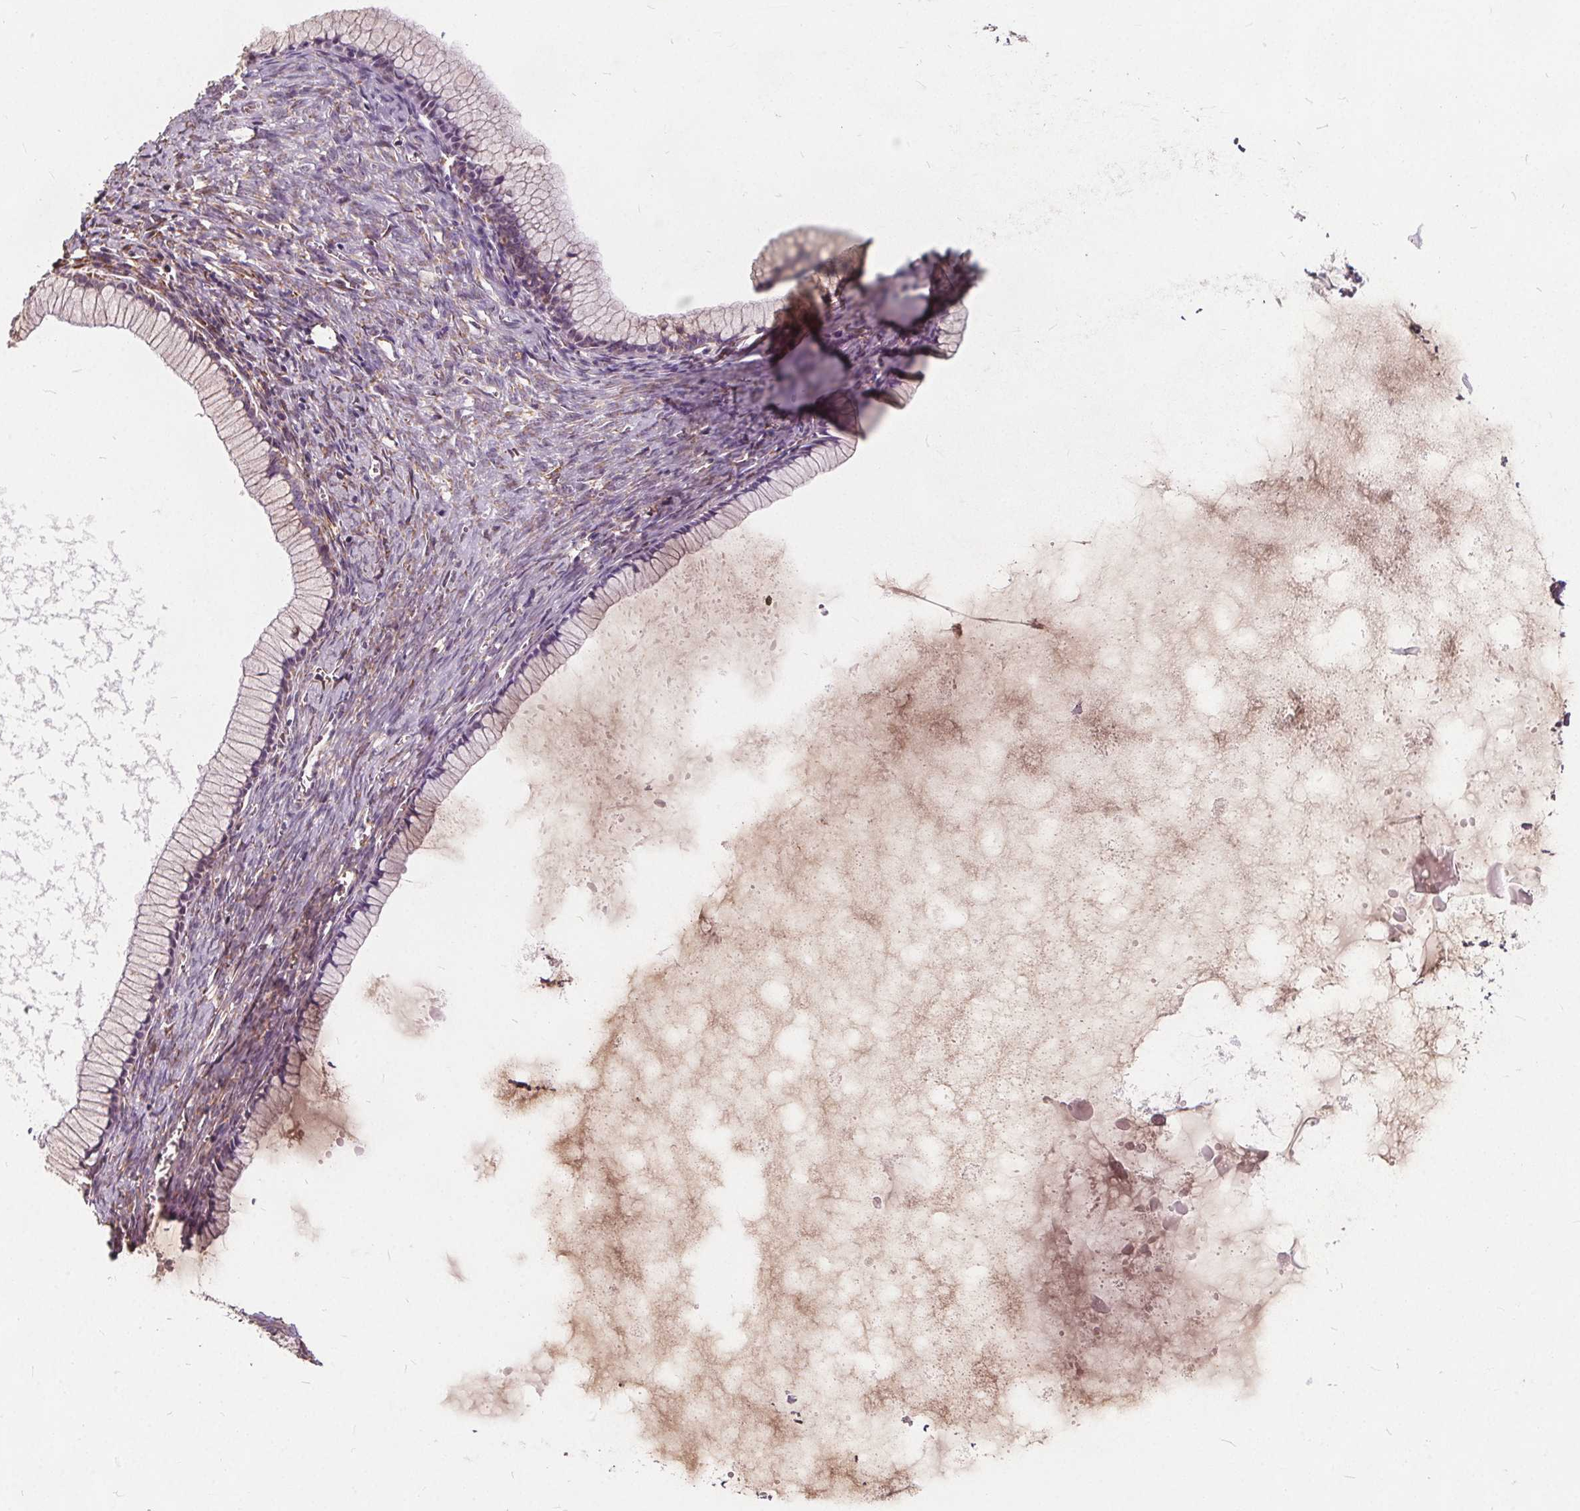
{"staining": {"intensity": "weak", "quantity": "25%-75%", "location": "cytoplasmic/membranous"}, "tissue": "ovarian cancer", "cell_type": "Tumor cells", "image_type": "cancer", "snomed": [{"axis": "morphology", "description": "Cystadenocarcinoma, mucinous, NOS"}, {"axis": "topography", "description": "Ovary"}], "caption": "The histopathology image displays immunohistochemical staining of ovarian mucinous cystadenocarcinoma. There is weak cytoplasmic/membranous expression is present in about 25%-75% of tumor cells.", "gene": "PLSCR3", "patient": {"sex": "female", "age": 41}}